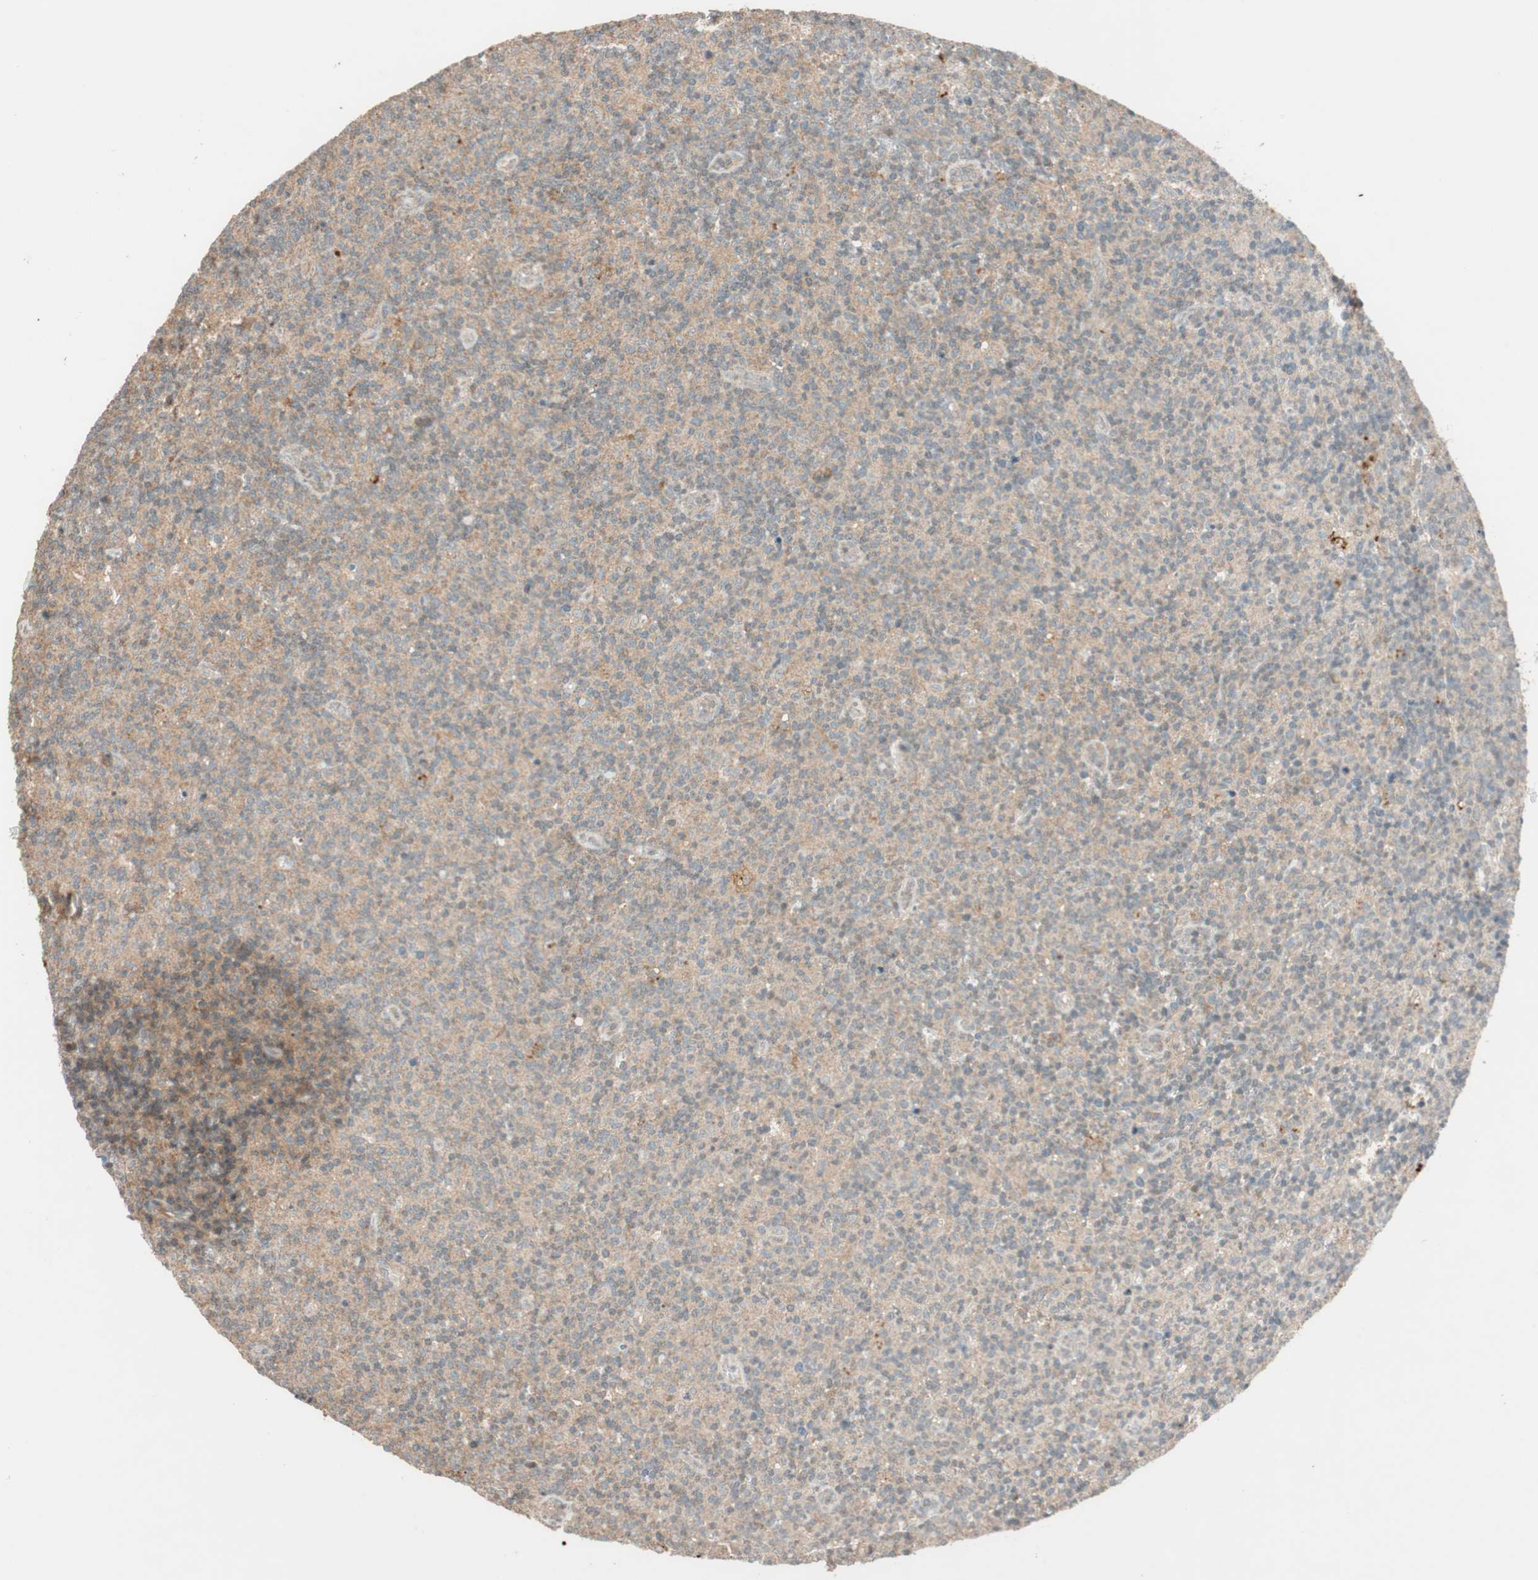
{"staining": {"intensity": "weak", "quantity": ">75%", "location": "cytoplasmic/membranous"}, "tissue": "lymph node", "cell_type": "Germinal center cells", "image_type": "normal", "snomed": [{"axis": "morphology", "description": "Normal tissue, NOS"}, {"axis": "morphology", "description": "Inflammation, NOS"}, {"axis": "topography", "description": "Lymph node"}], "caption": "A low amount of weak cytoplasmic/membranous staining is appreciated in about >75% of germinal center cells in unremarkable lymph node. Using DAB (3,3'-diaminobenzidine) (brown) and hematoxylin (blue) stains, captured at high magnification using brightfield microscopy.", "gene": "GLB1", "patient": {"sex": "male", "age": 55}}